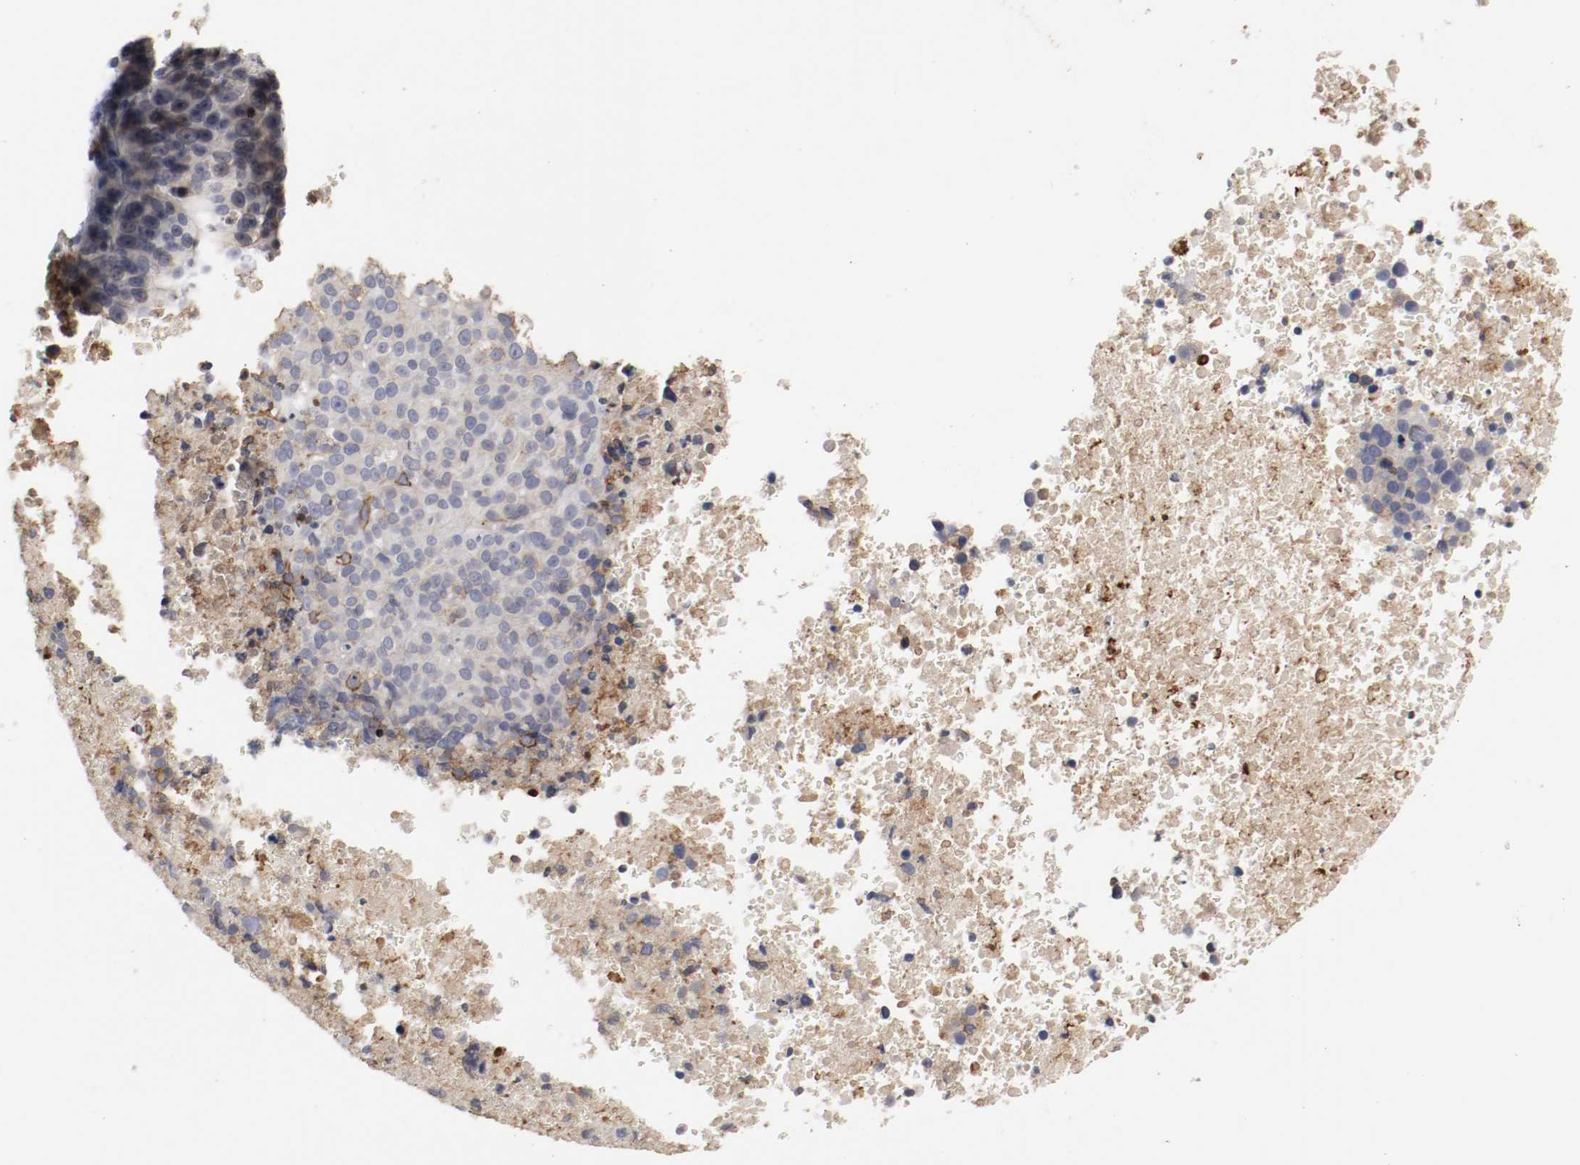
{"staining": {"intensity": "negative", "quantity": "none", "location": "none"}, "tissue": "melanoma", "cell_type": "Tumor cells", "image_type": "cancer", "snomed": [{"axis": "morphology", "description": "Malignant melanoma, Metastatic site"}, {"axis": "topography", "description": "Cerebral cortex"}], "caption": "An IHC photomicrograph of malignant melanoma (metastatic site) is shown. There is no staining in tumor cells of malignant melanoma (metastatic site). (DAB immunohistochemistry with hematoxylin counter stain).", "gene": "KIT", "patient": {"sex": "female", "age": 52}}